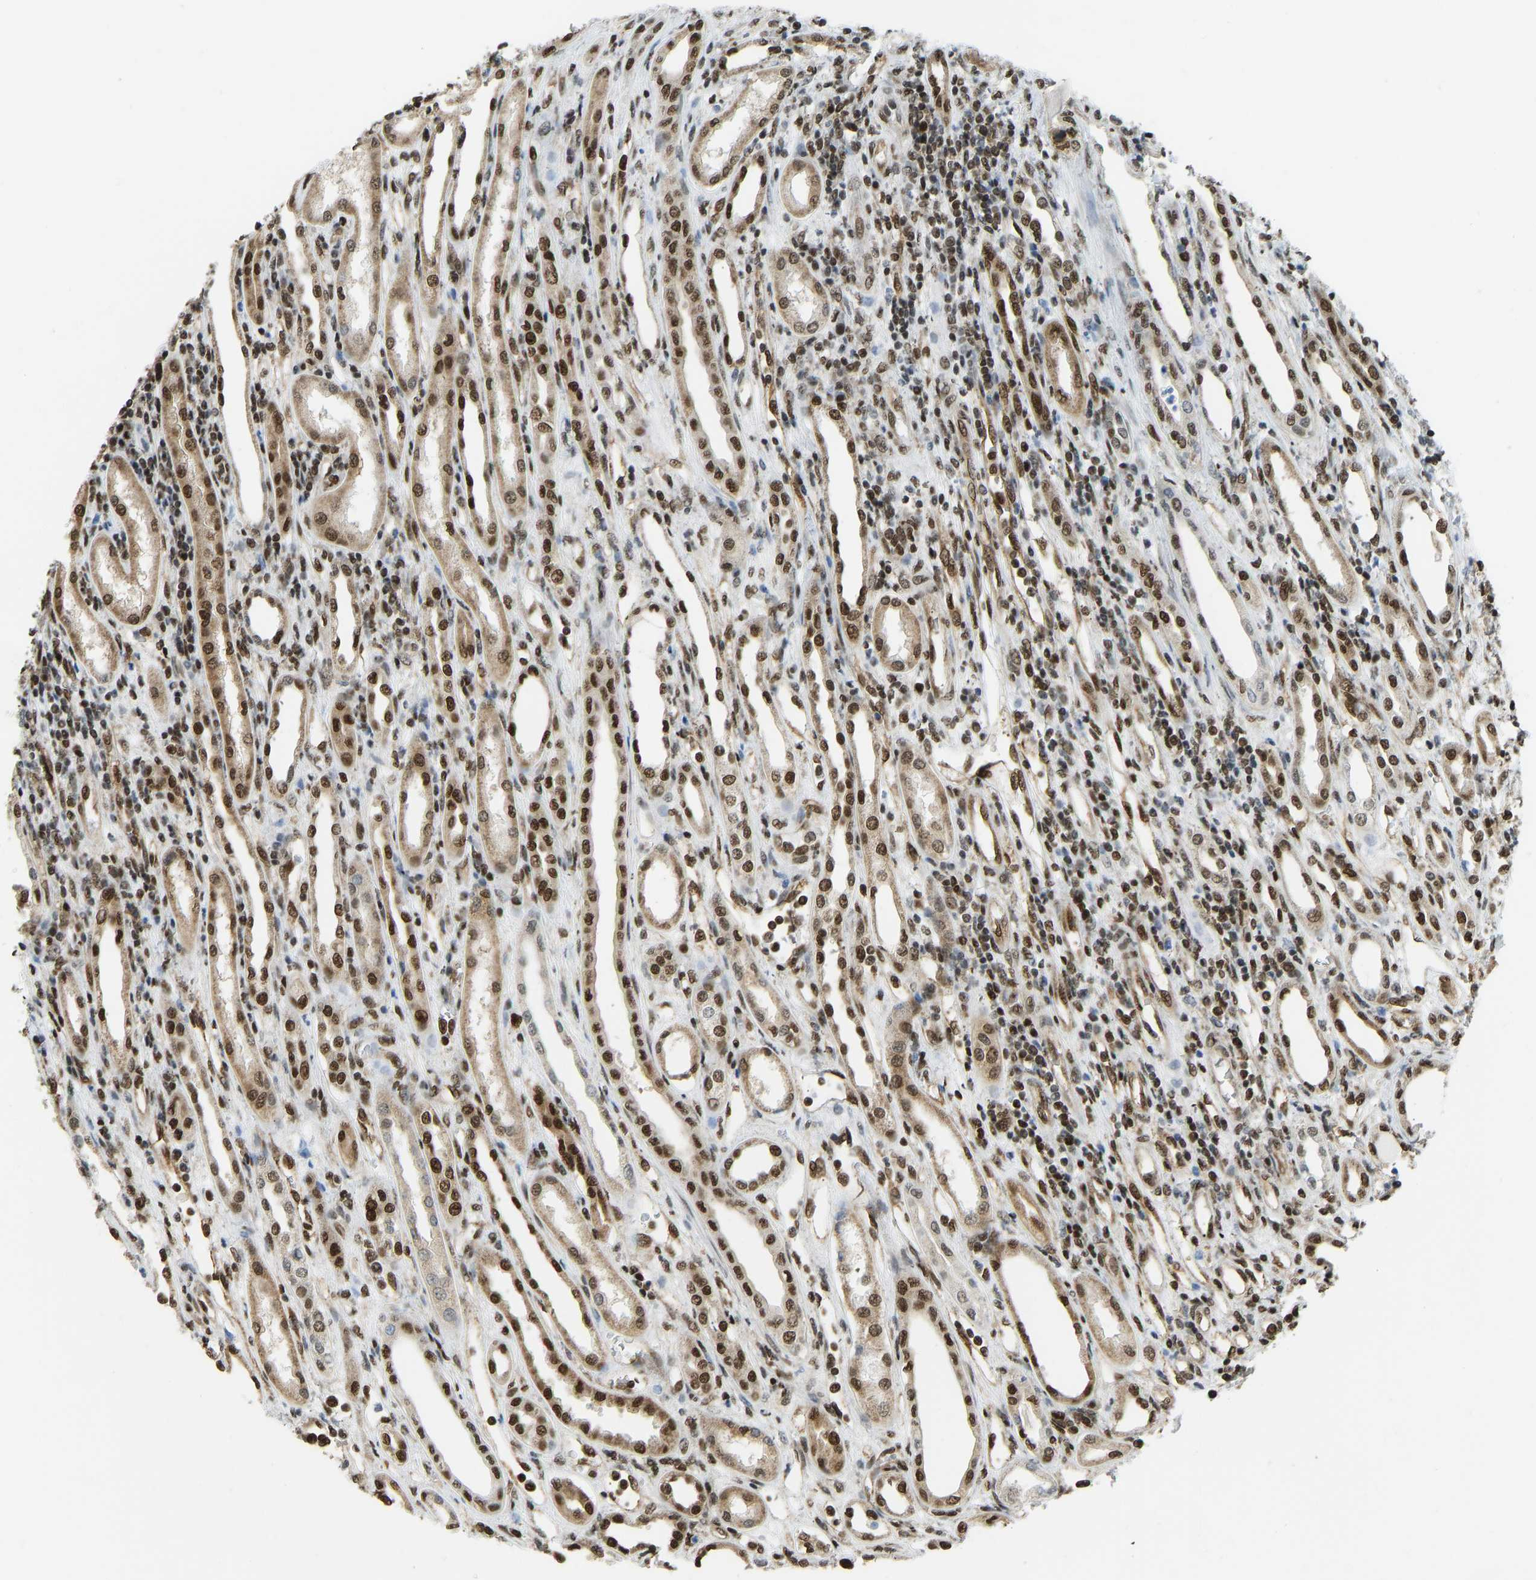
{"staining": {"intensity": "strong", "quantity": "25%-75%", "location": "nuclear"}, "tissue": "renal cancer", "cell_type": "Tumor cells", "image_type": "cancer", "snomed": [{"axis": "morphology", "description": "Adenocarcinoma, NOS"}, {"axis": "topography", "description": "Kidney"}], "caption": "An IHC photomicrograph of neoplastic tissue is shown. Protein staining in brown labels strong nuclear positivity in renal cancer (adenocarcinoma) within tumor cells.", "gene": "ZSCAN20", "patient": {"sex": "female", "age": 54}}